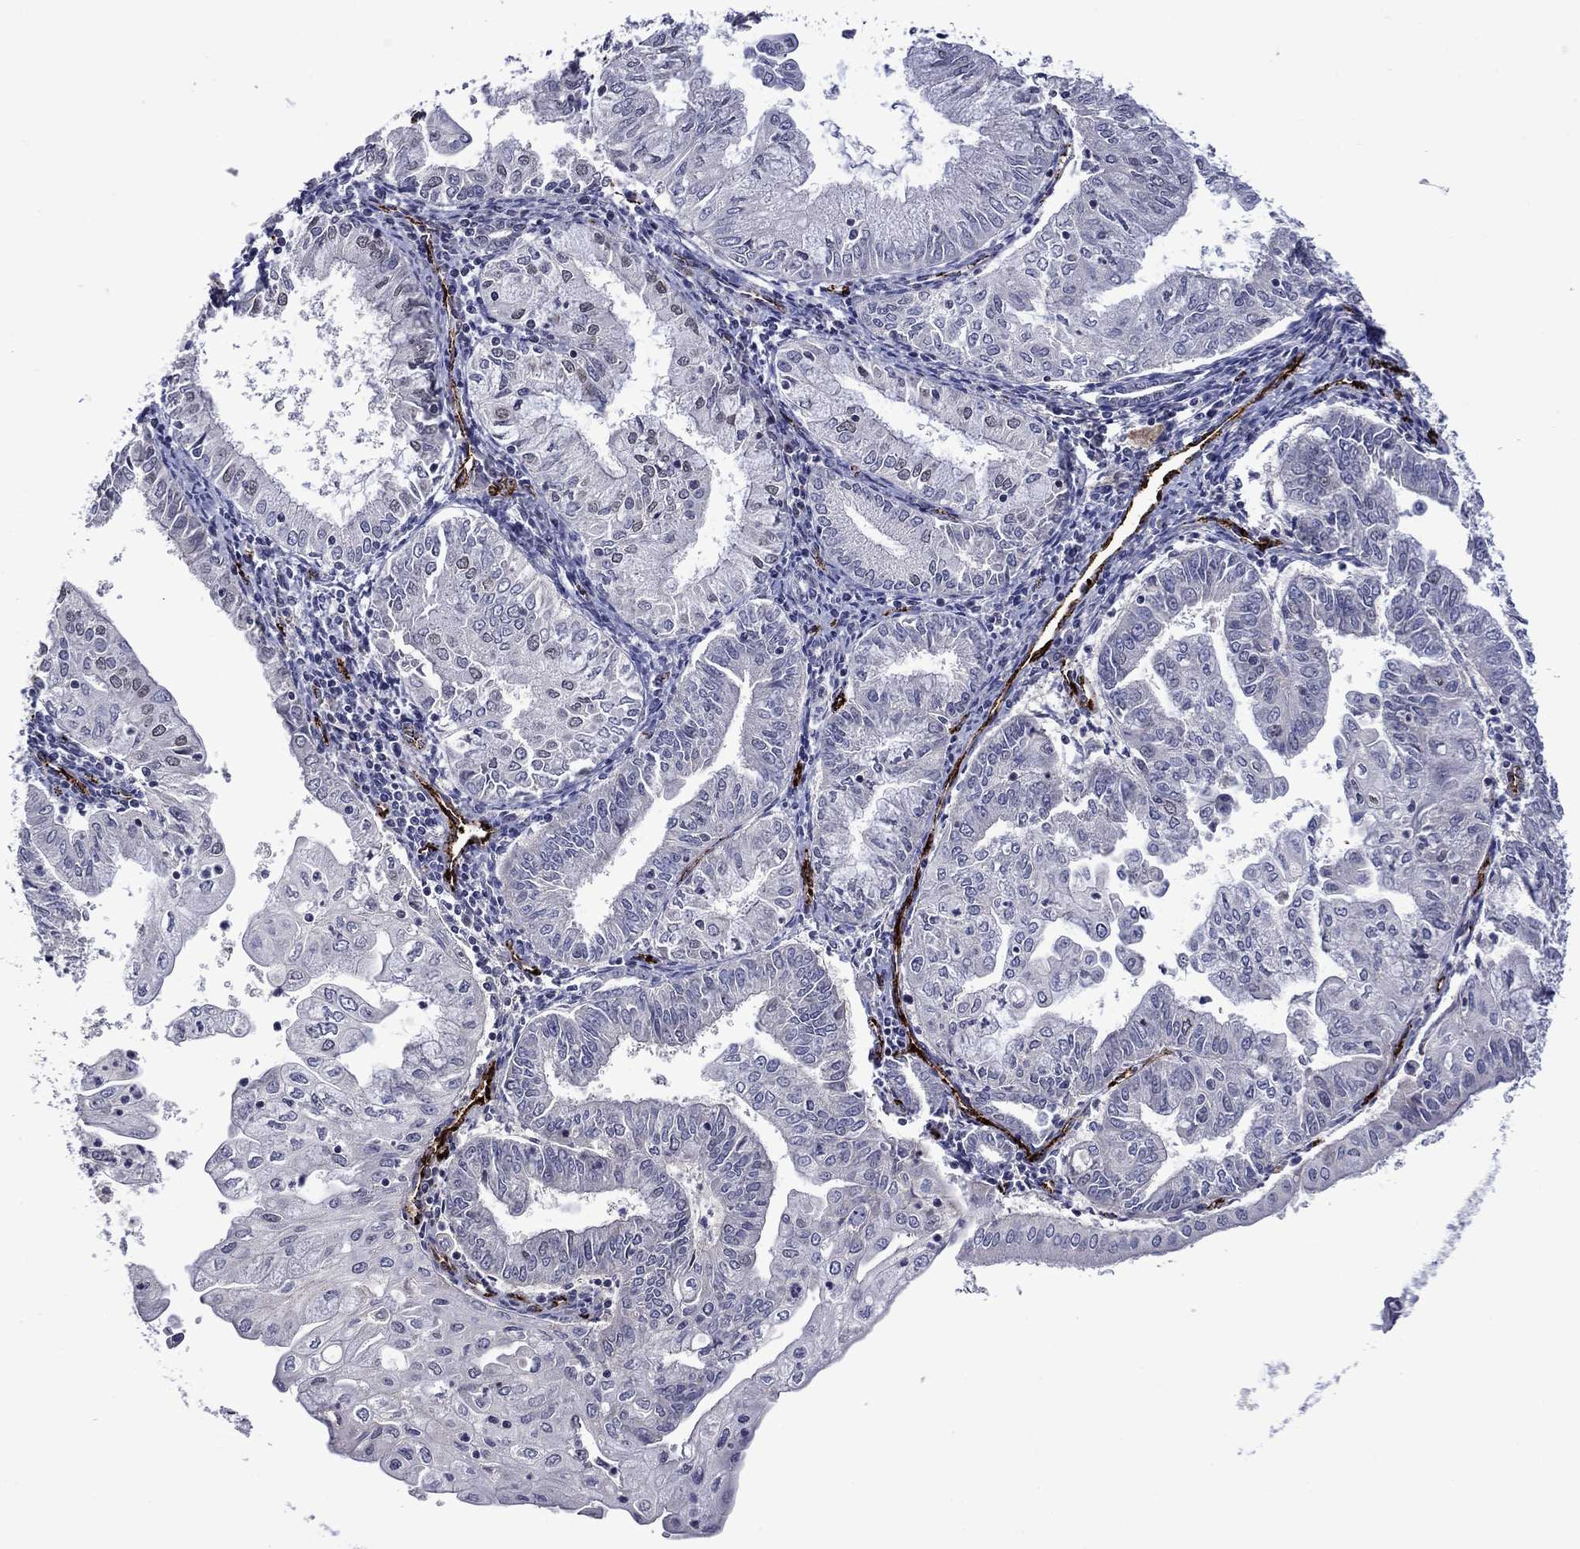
{"staining": {"intensity": "negative", "quantity": "none", "location": "none"}, "tissue": "endometrial cancer", "cell_type": "Tumor cells", "image_type": "cancer", "snomed": [{"axis": "morphology", "description": "Adenocarcinoma, NOS"}, {"axis": "topography", "description": "Endometrium"}], "caption": "IHC micrograph of neoplastic tissue: human endometrial adenocarcinoma stained with DAB reveals no significant protein expression in tumor cells.", "gene": "SLITRK1", "patient": {"sex": "female", "age": 56}}